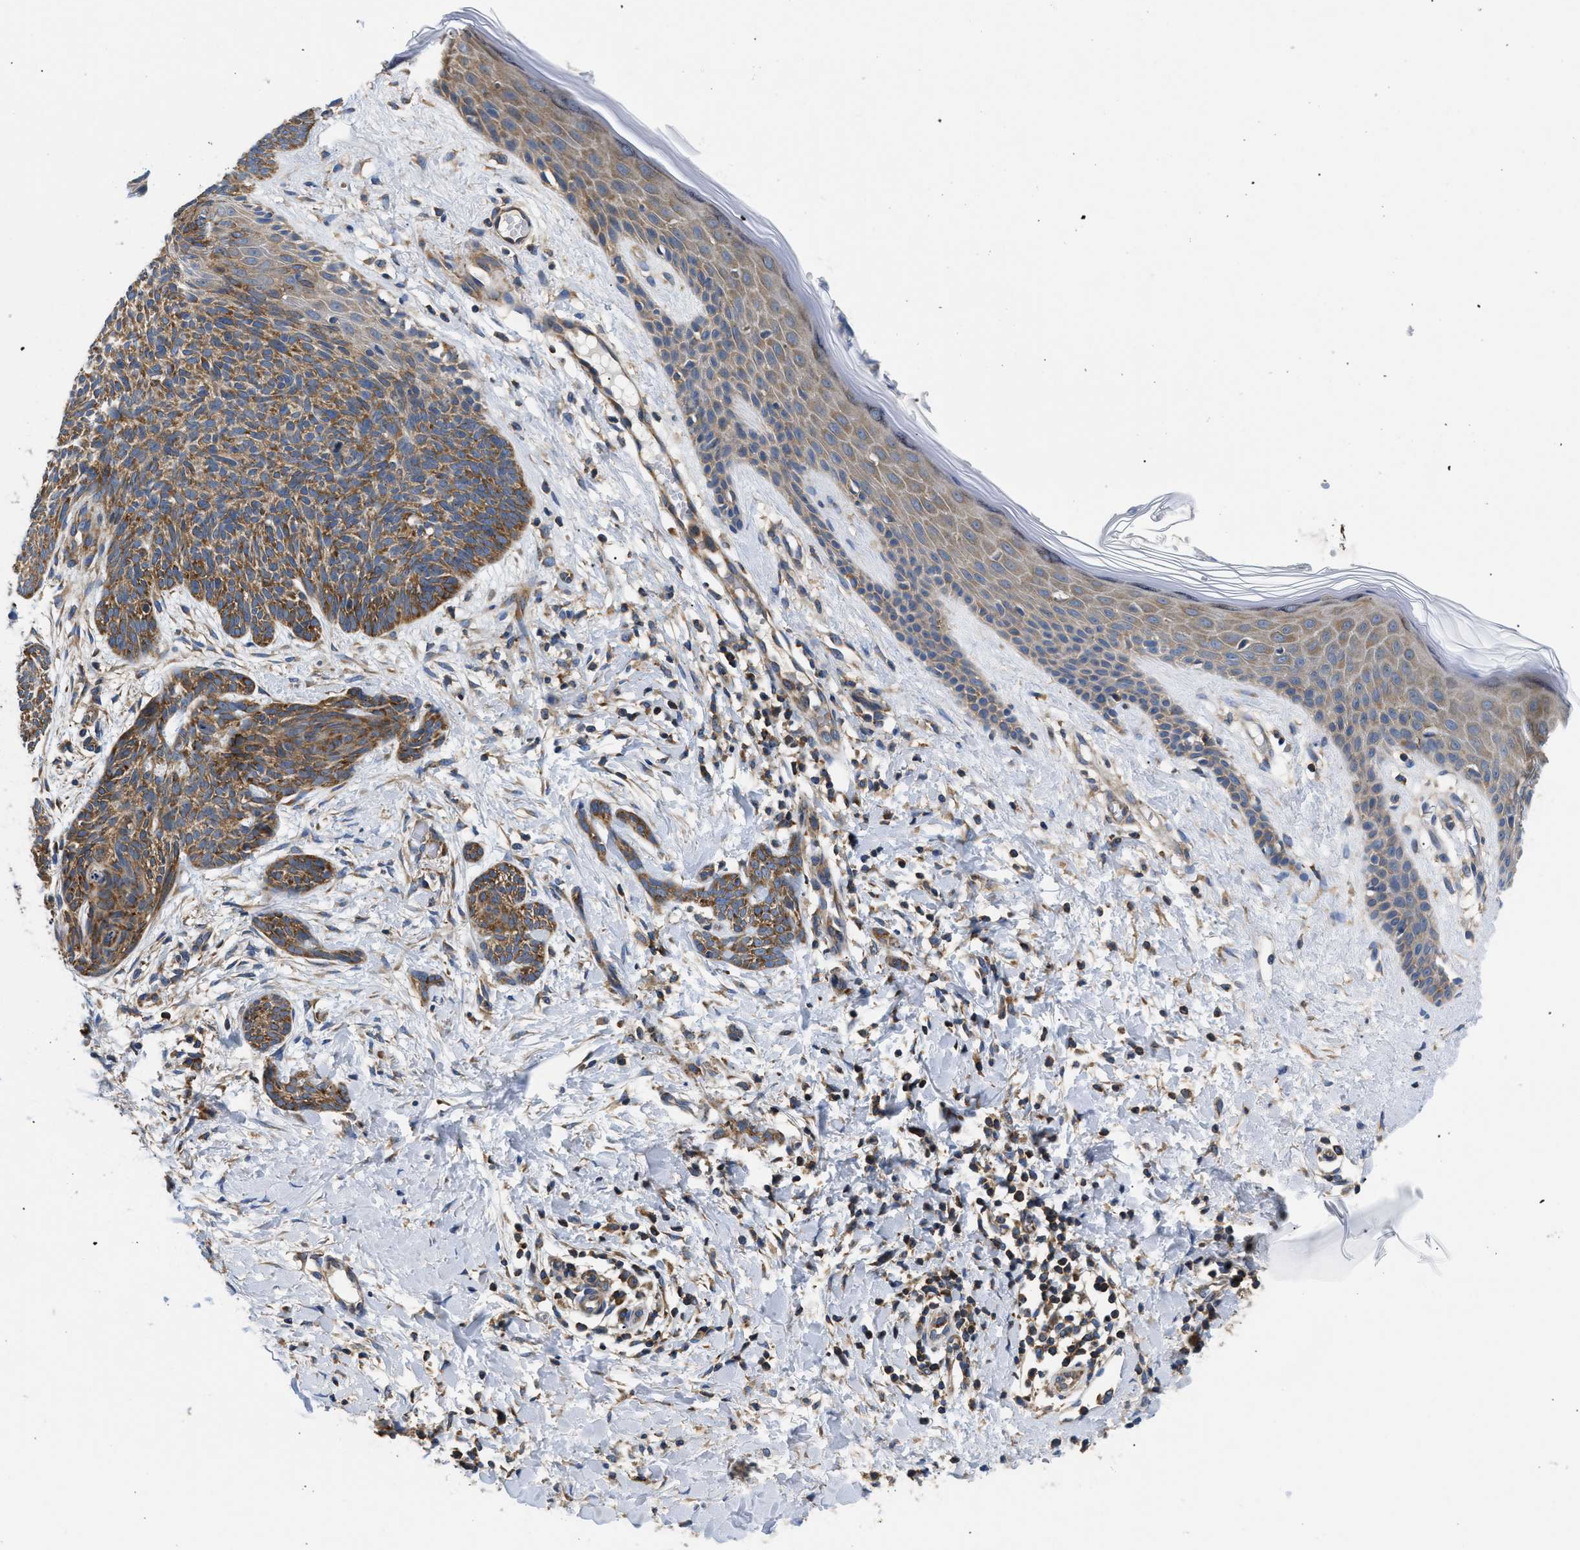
{"staining": {"intensity": "moderate", "quantity": ">75%", "location": "cytoplasmic/membranous"}, "tissue": "skin cancer", "cell_type": "Tumor cells", "image_type": "cancer", "snomed": [{"axis": "morphology", "description": "Basal cell carcinoma"}, {"axis": "topography", "description": "Skin"}], "caption": "The immunohistochemical stain shows moderate cytoplasmic/membranous expression in tumor cells of basal cell carcinoma (skin) tissue.", "gene": "ABCF1", "patient": {"sex": "female", "age": 59}}